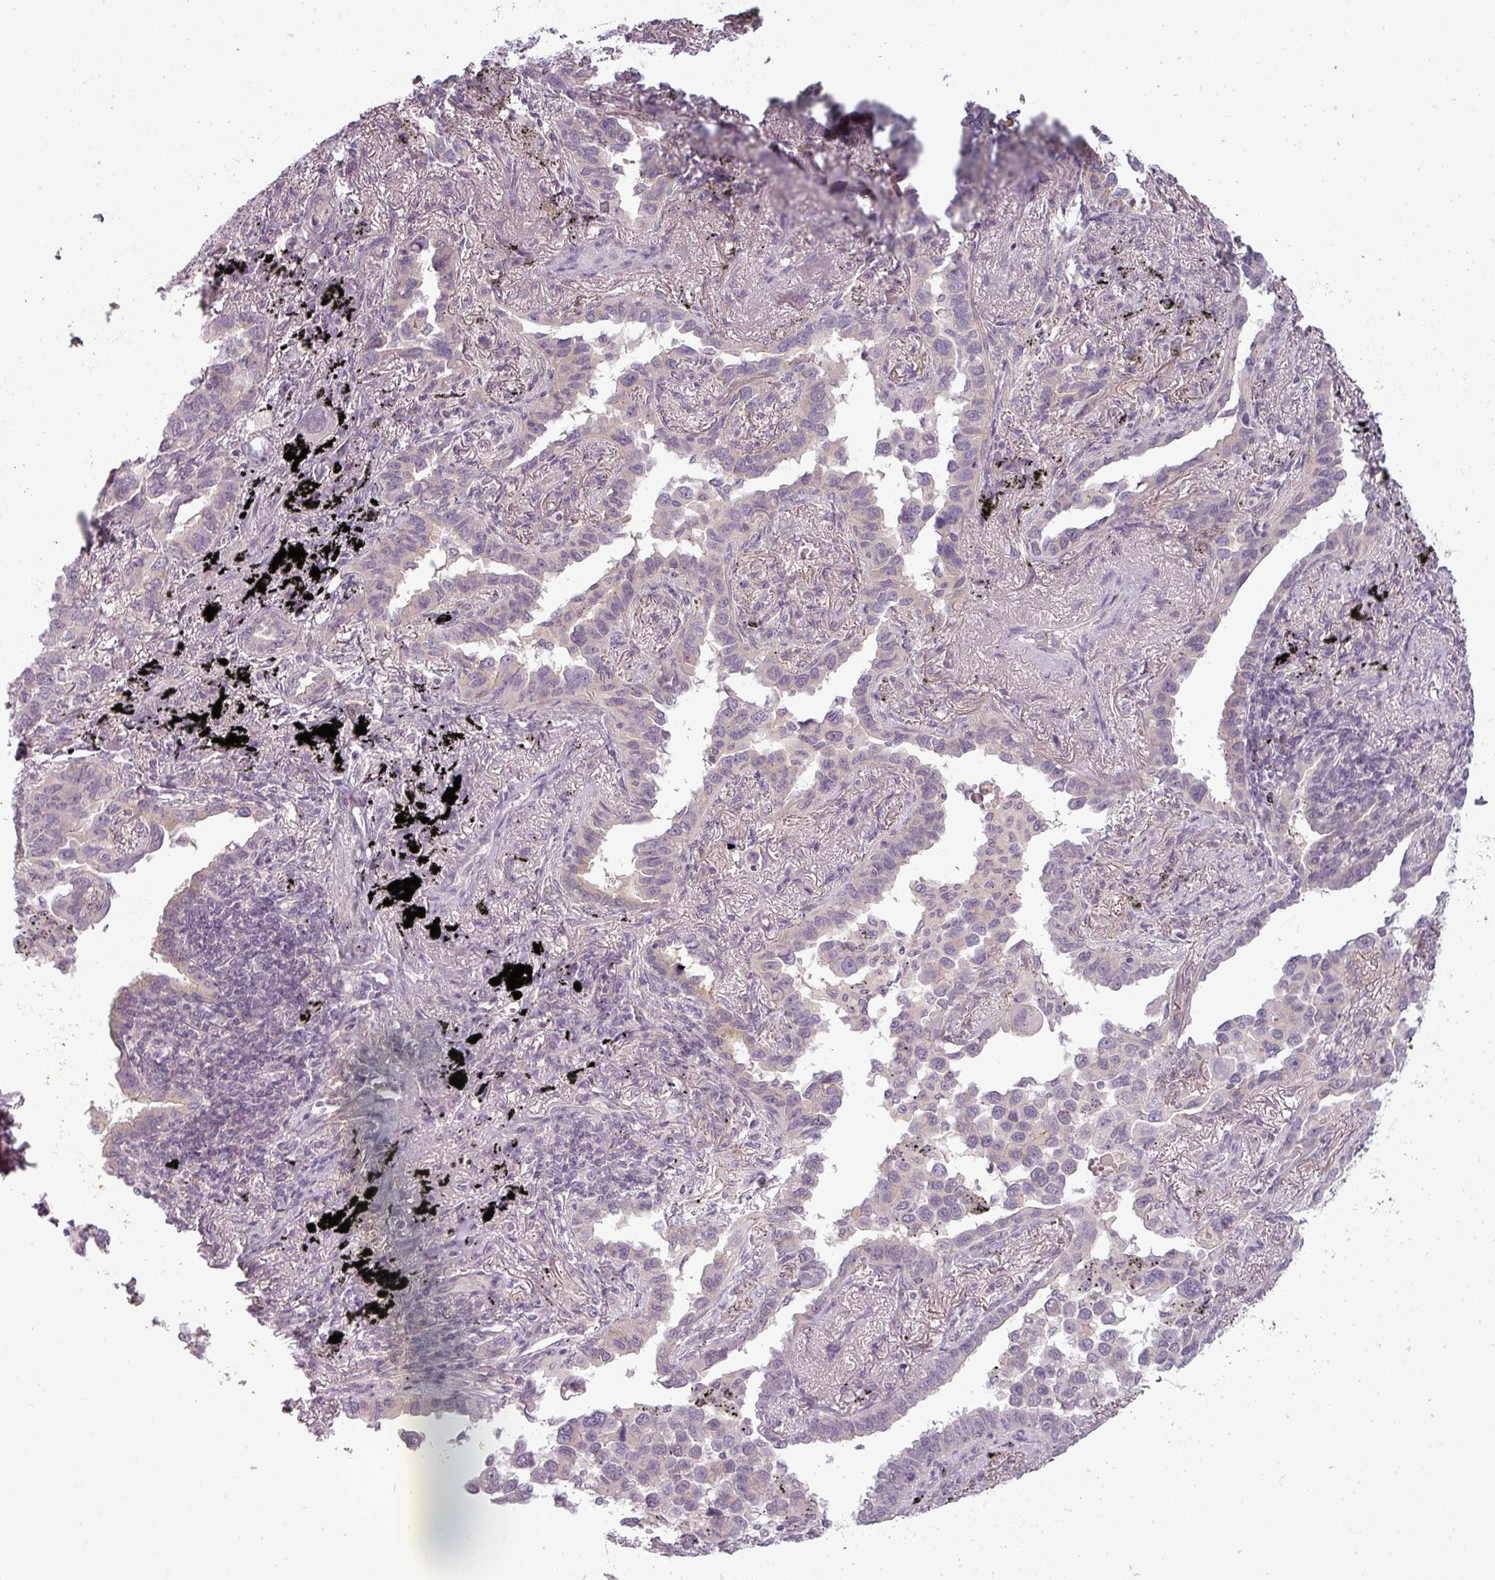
{"staining": {"intensity": "negative", "quantity": "none", "location": "none"}, "tissue": "lung cancer", "cell_type": "Tumor cells", "image_type": "cancer", "snomed": [{"axis": "morphology", "description": "Adenocarcinoma, NOS"}, {"axis": "topography", "description": "Lung"}], "caption": "Tumor cells show no significant staining in lung adenocarcinoma.", "gene": "SLC16A9", "patient": {"sex": "male", "age": 67}}